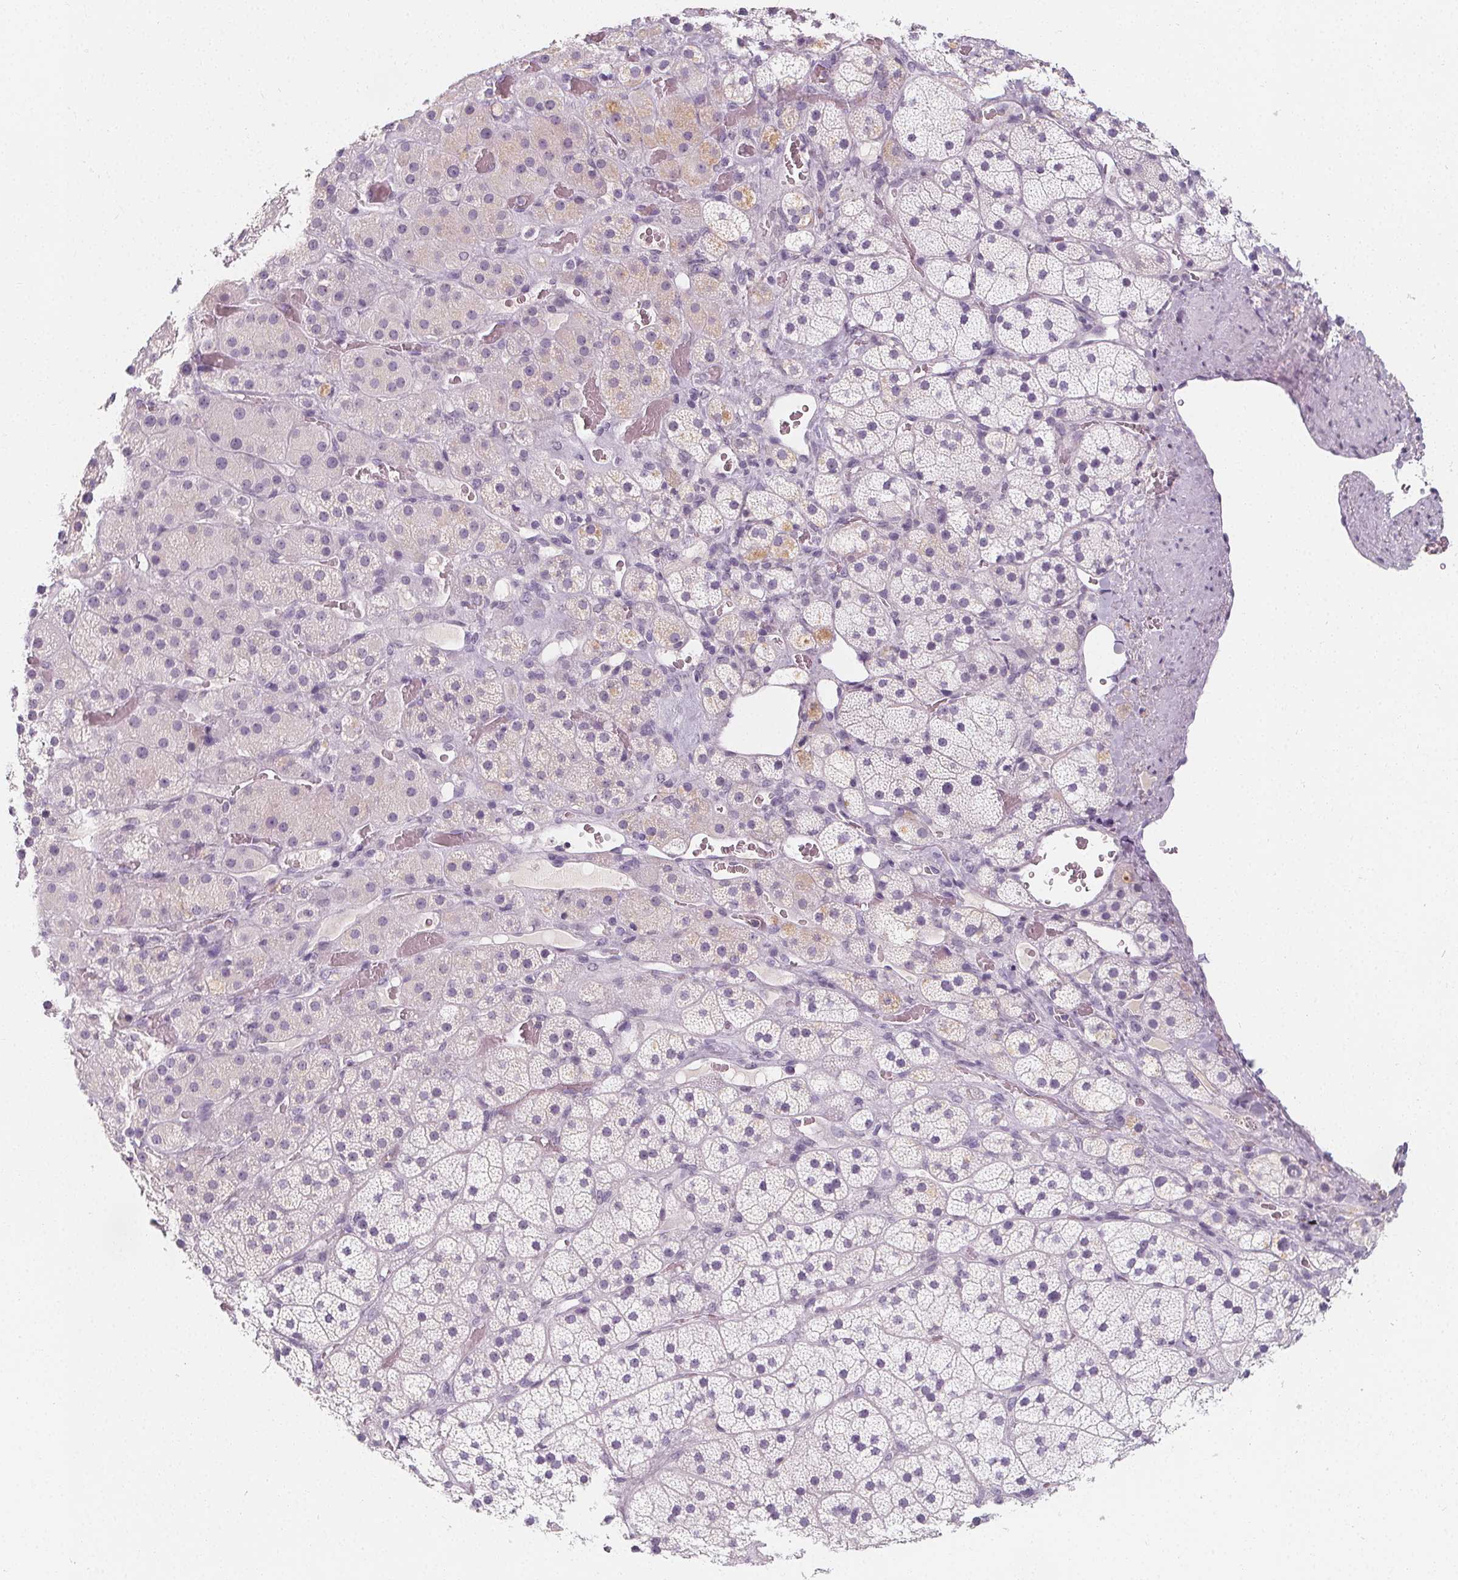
{"staining": {"intensity": "negative", "quantity": "none", "location": "none"}, "tissue": "adrenal gland", "cell_type": "Glandular cells", "image_type": "normal", "snomed": [{"axis": "morphology", "description": "Normal tissue, NOS"}, {"axis": "topography", "description": "Adrenal gland"}], "caption": "Adrenal gland was stained to show a protein in brown. There is no significant positivity in glandular cells. The staining was performed using DAB to visualize the protein expression in brown, while the nuclei were stained in blue with hematoxylin (Magnification: 20x).", "gene": "DBX2", "patient": {"sex": "male", "age": 57}}